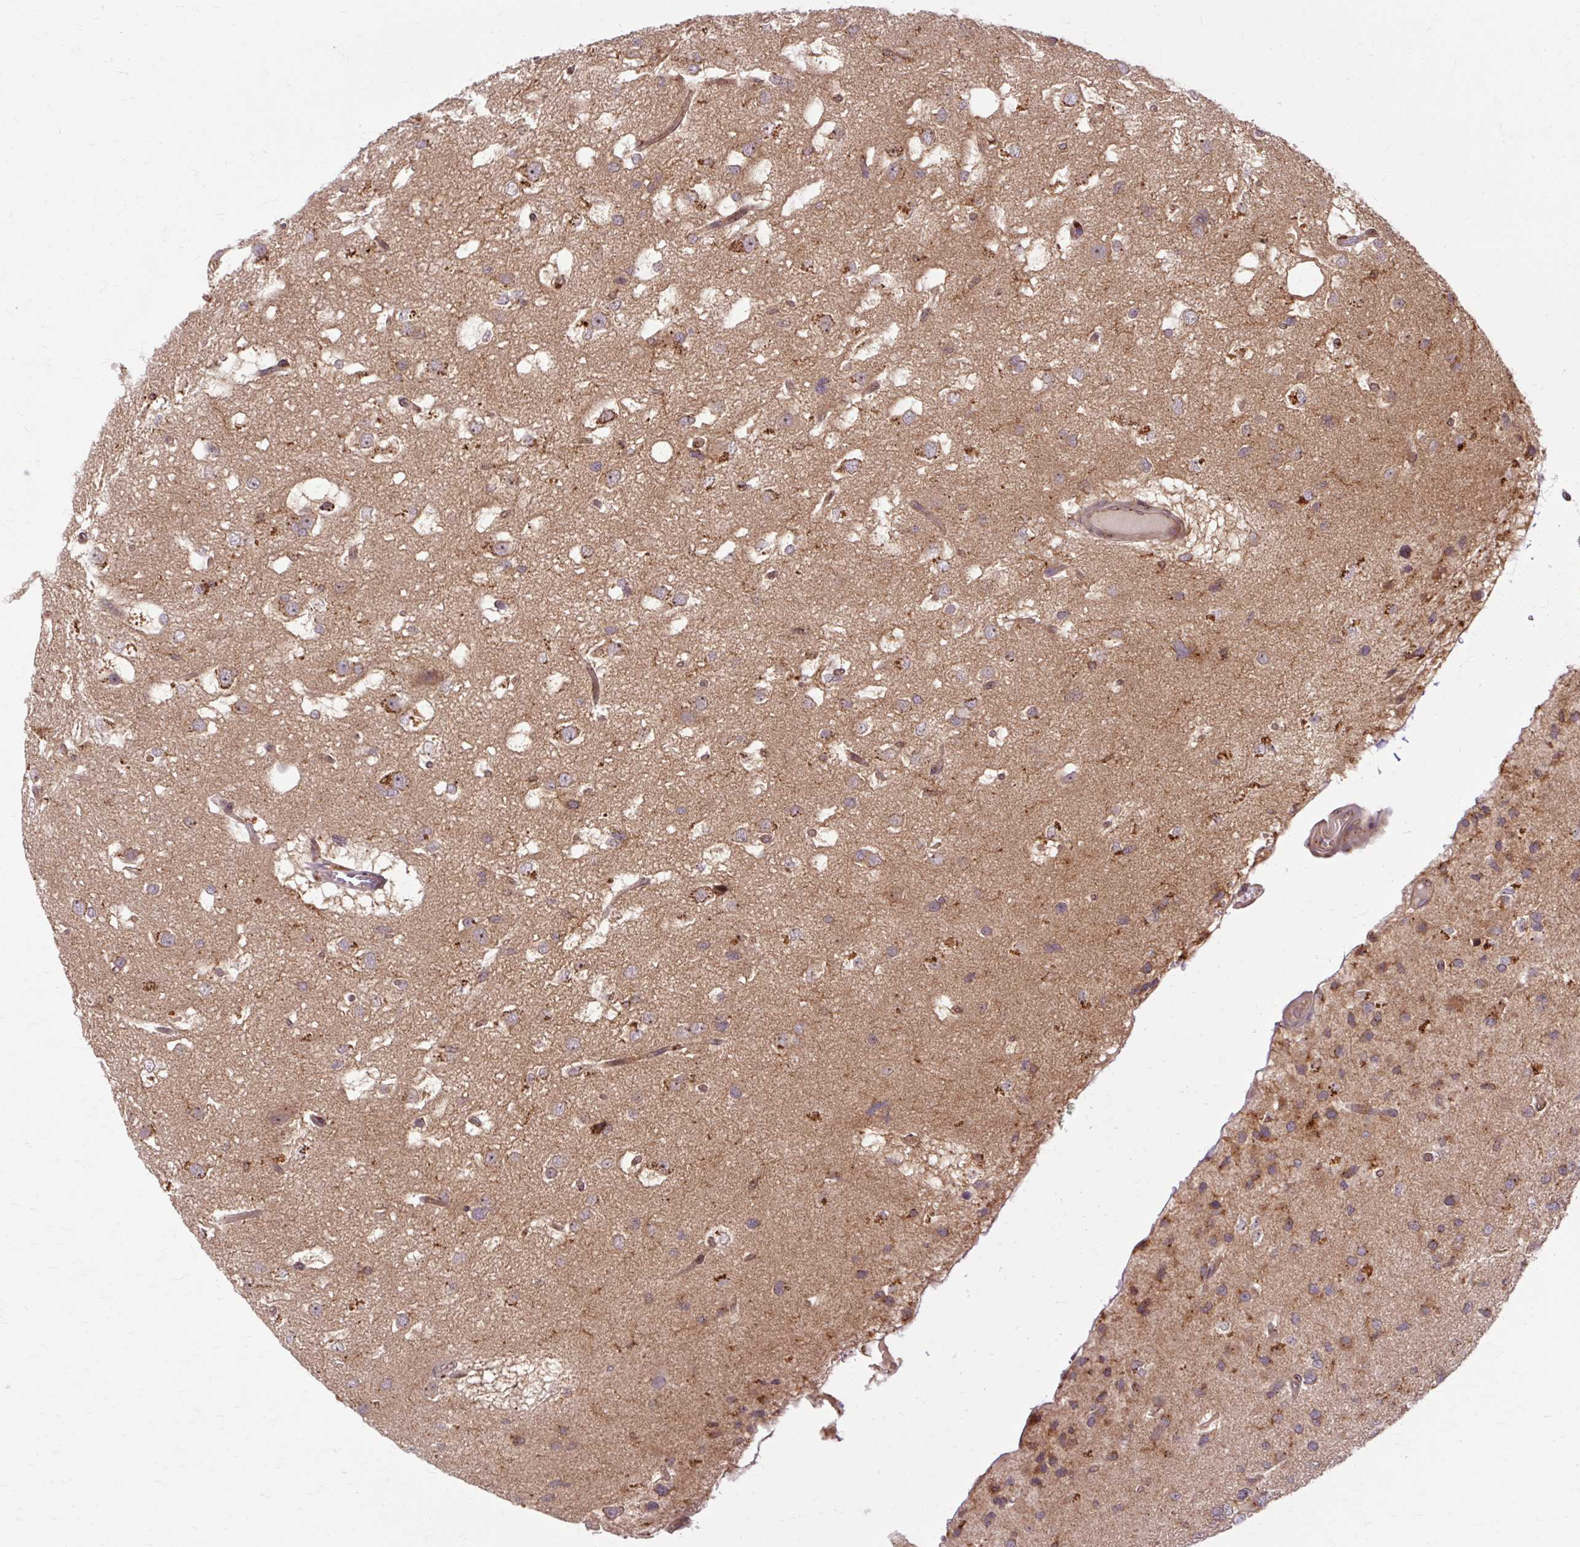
{"staining": {"intensity": "moderate", "quantity": ">75%", "location": "cytoplasmic/membranous"}, "tissue": "glioma", "cell_type": "Tumor cells", "image_type": "cancer", "snomed": [{"axis": "morphology", "description": "Glioma, malignant, High grade"}, {"axis": "topography", "description": "Brain"}], "caption": "Protein staining of glioma tissue demonstrates moderate cytoplasmic/membranous expression in about >75% of tumor cells. (brown staining indicates protein expression, while blue staining denotes nuclei).", "gene": "MZT2B", "patient": {"sex": "male", "age": 53}}